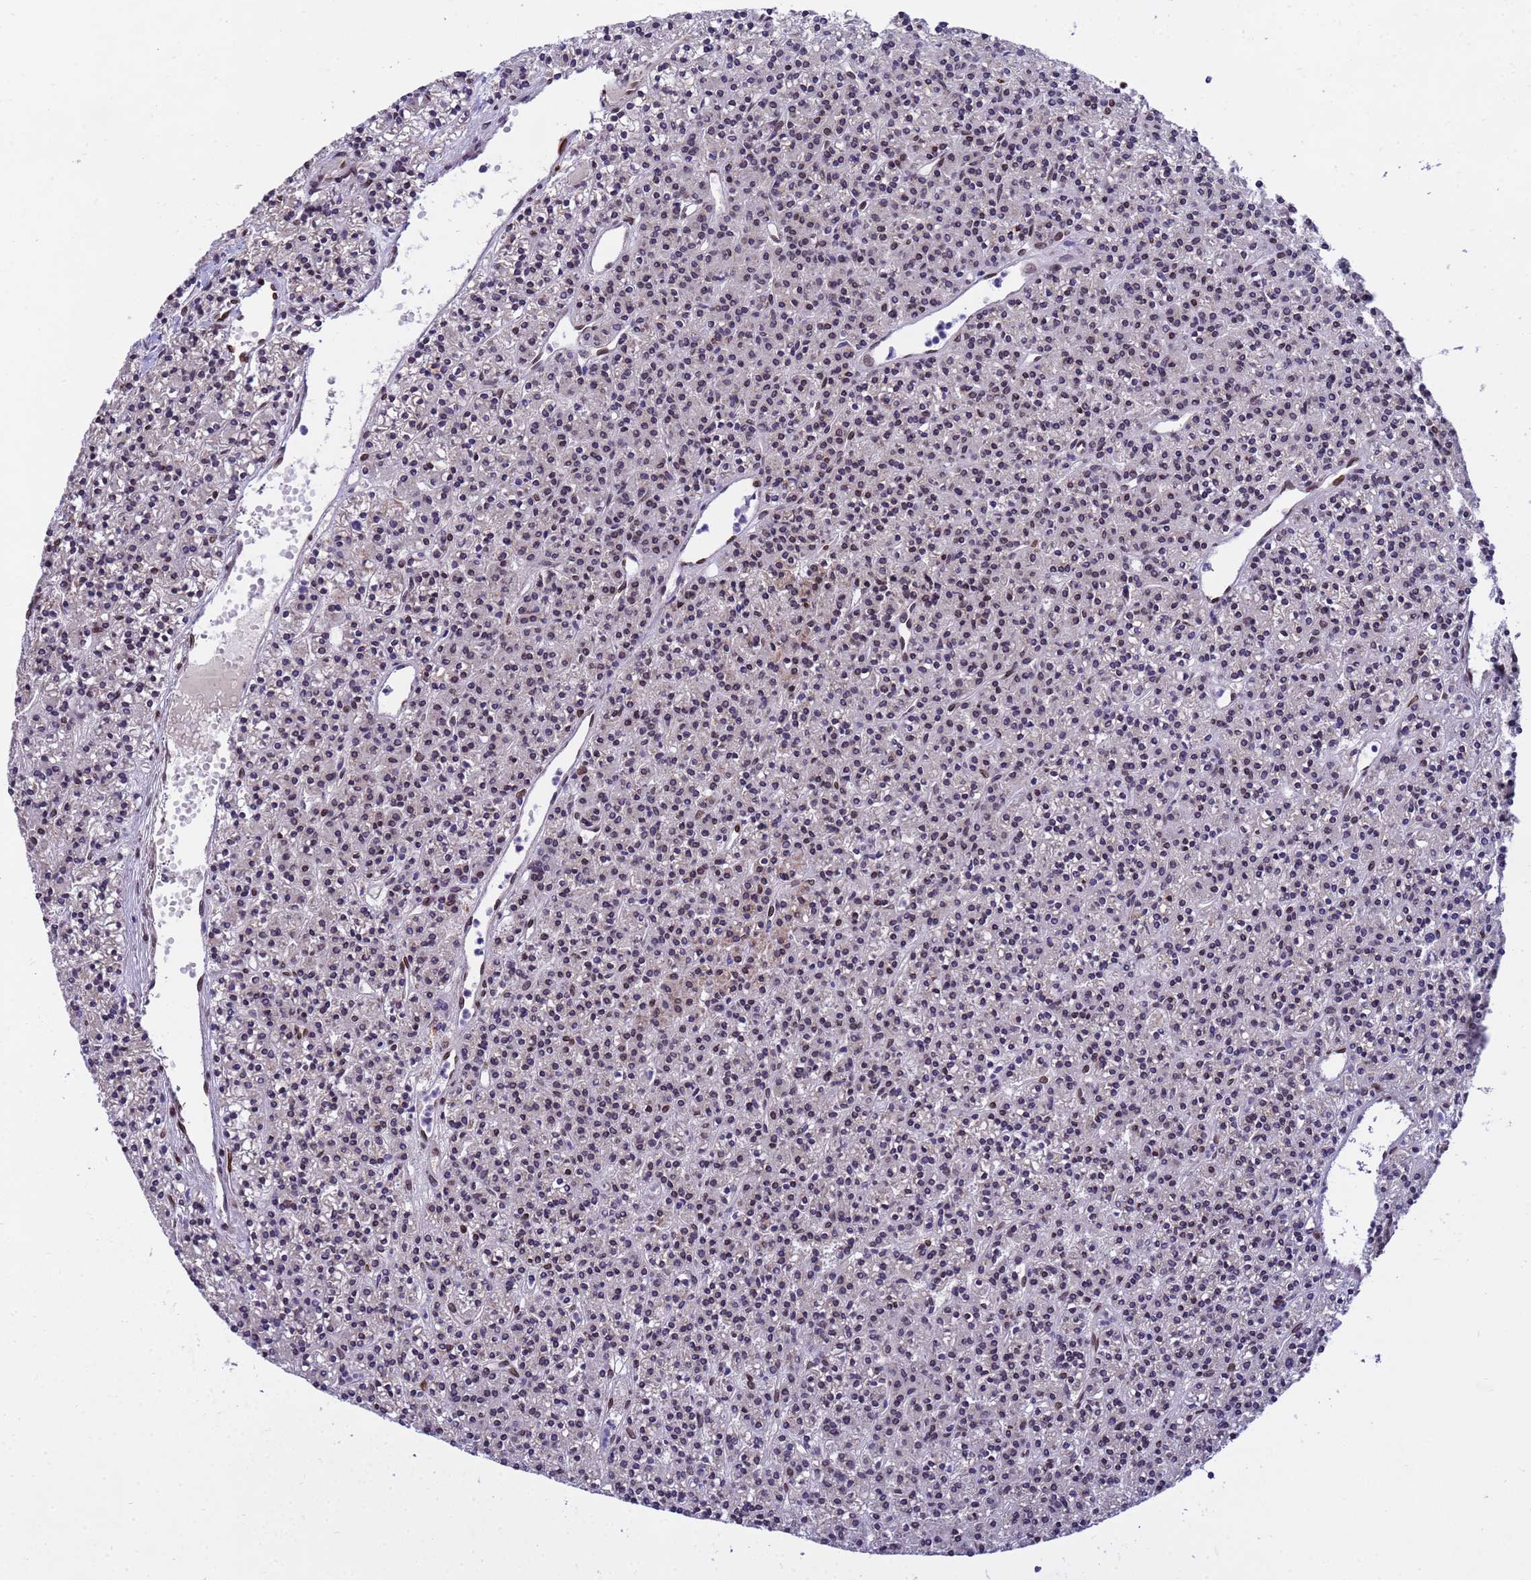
{"staining": {"intensity": "weak", "quantity": "<25%", "location": "nuclear"}, "tissue": "parathyroid gland", "cell_type": "Glandular cells", "image_type": "normal", "snomed": [{"axis": "morphology", "description": "Normal tissue, NOS"}, {"axis": "topography", "description": "Parathyroid gland"}], "caption": "A high-resolution image shows IHC staining of normal parathyroid gland, which exhibits no significant positivity in glandular cells. (DAB immunohistochemistry visualized using brightfield microscopy, high magnification).", "gene": "GPR135", "patient": {"sex": "female", "age": 45}}